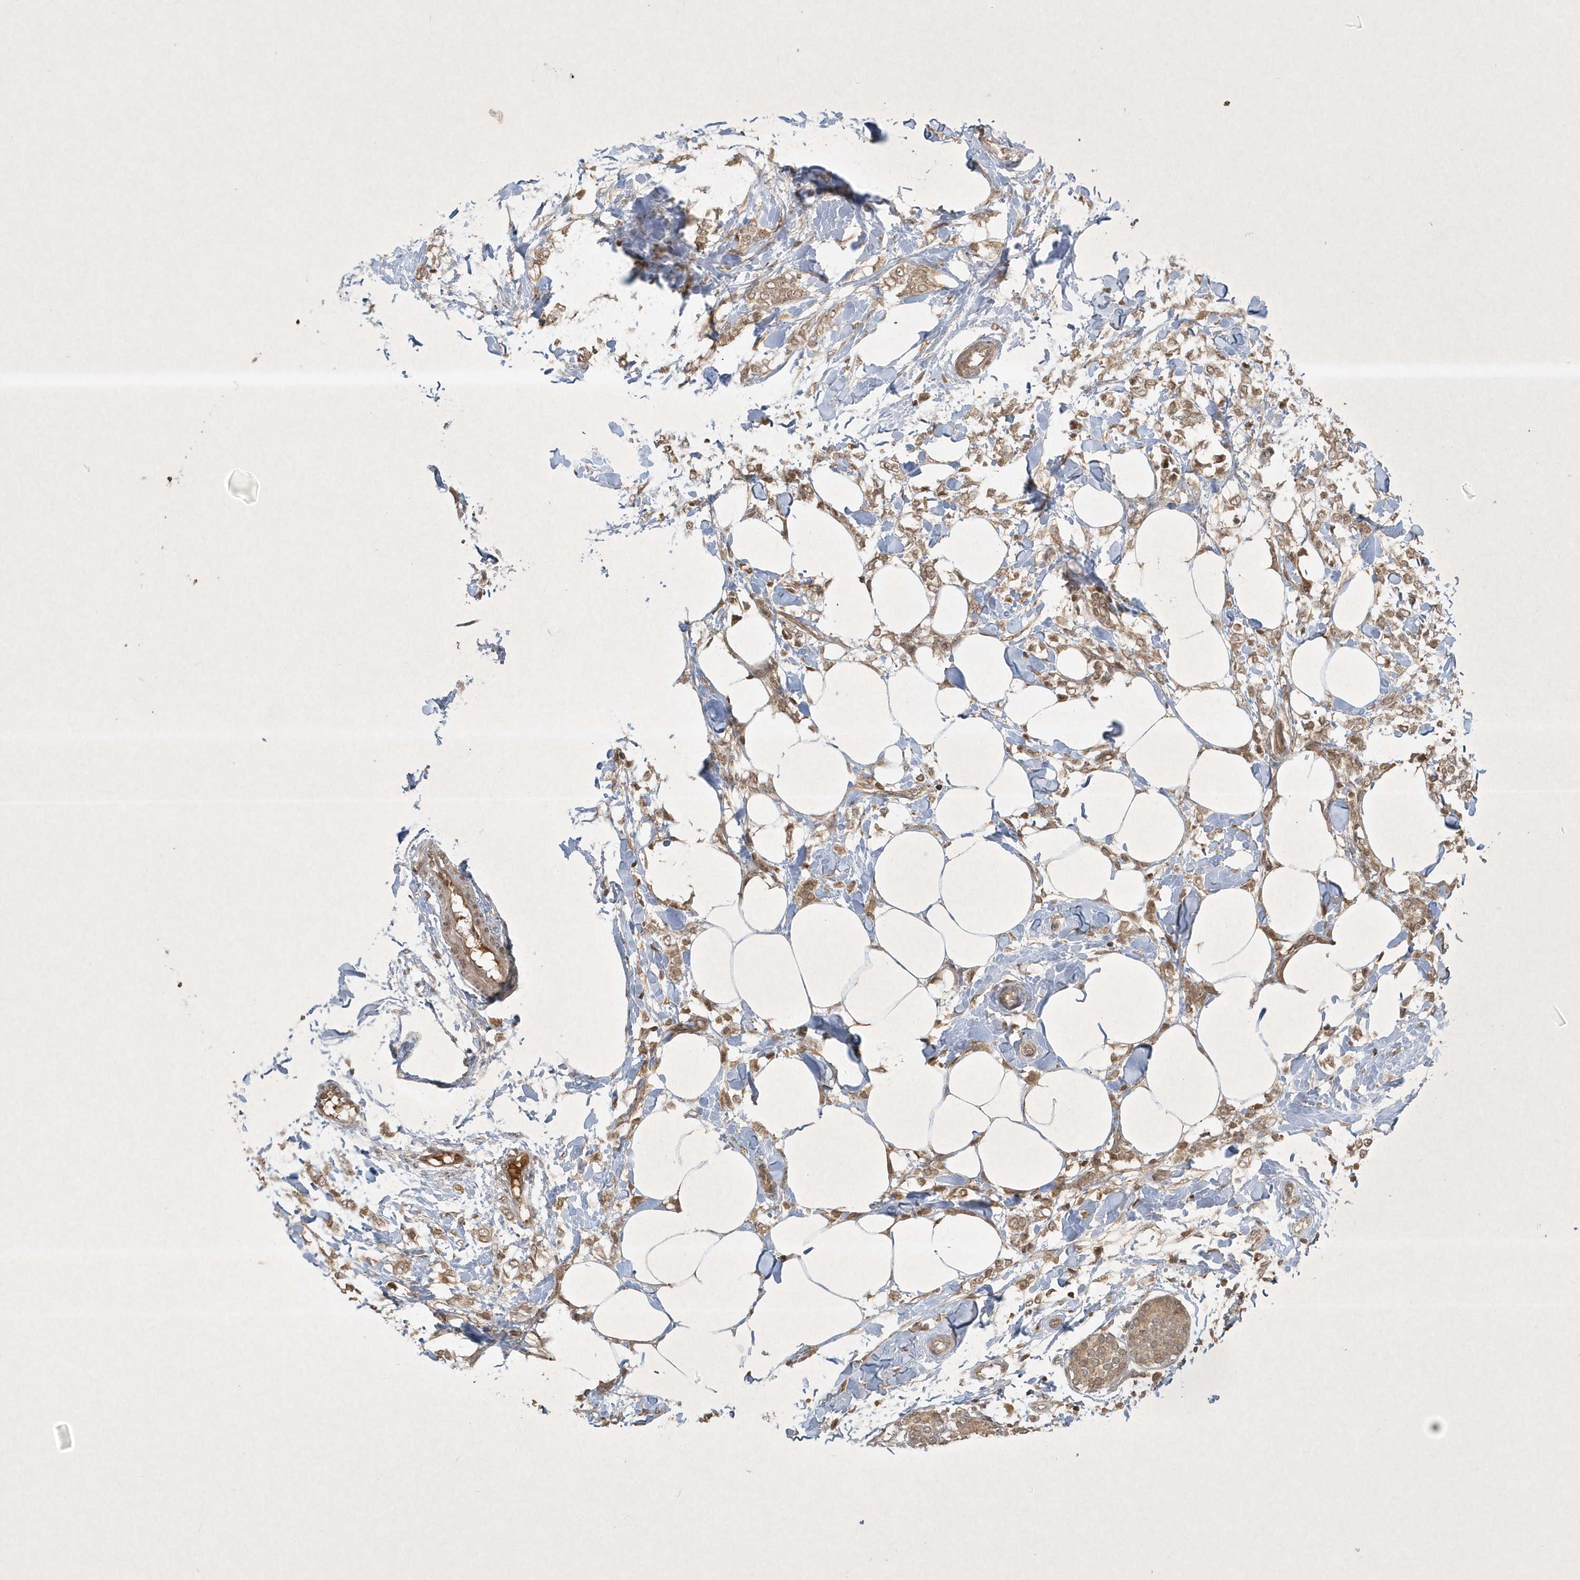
{"staining": {"intensity": "weak", "quantity": ">75%", "location": "cytoplasmic/membranous"}, "tissue": "breast cancer", "cell_type": "Tumor cells", "image_type": "cancer", "snomed": [{"axis": "morphology", "description": "Lobular carcinoma, in situ"}, {"axis": "morphology", "description": "Lobular carcinoma"}, {"axis": "topography", "description": "Breast"}], "caption": "An image of breast cancer stained for a protein shows weak cytoplasmic/membranous brown staining in tumor cells.", "gene": "PLTP", "patient": {"sex": "female", "age": 41}}